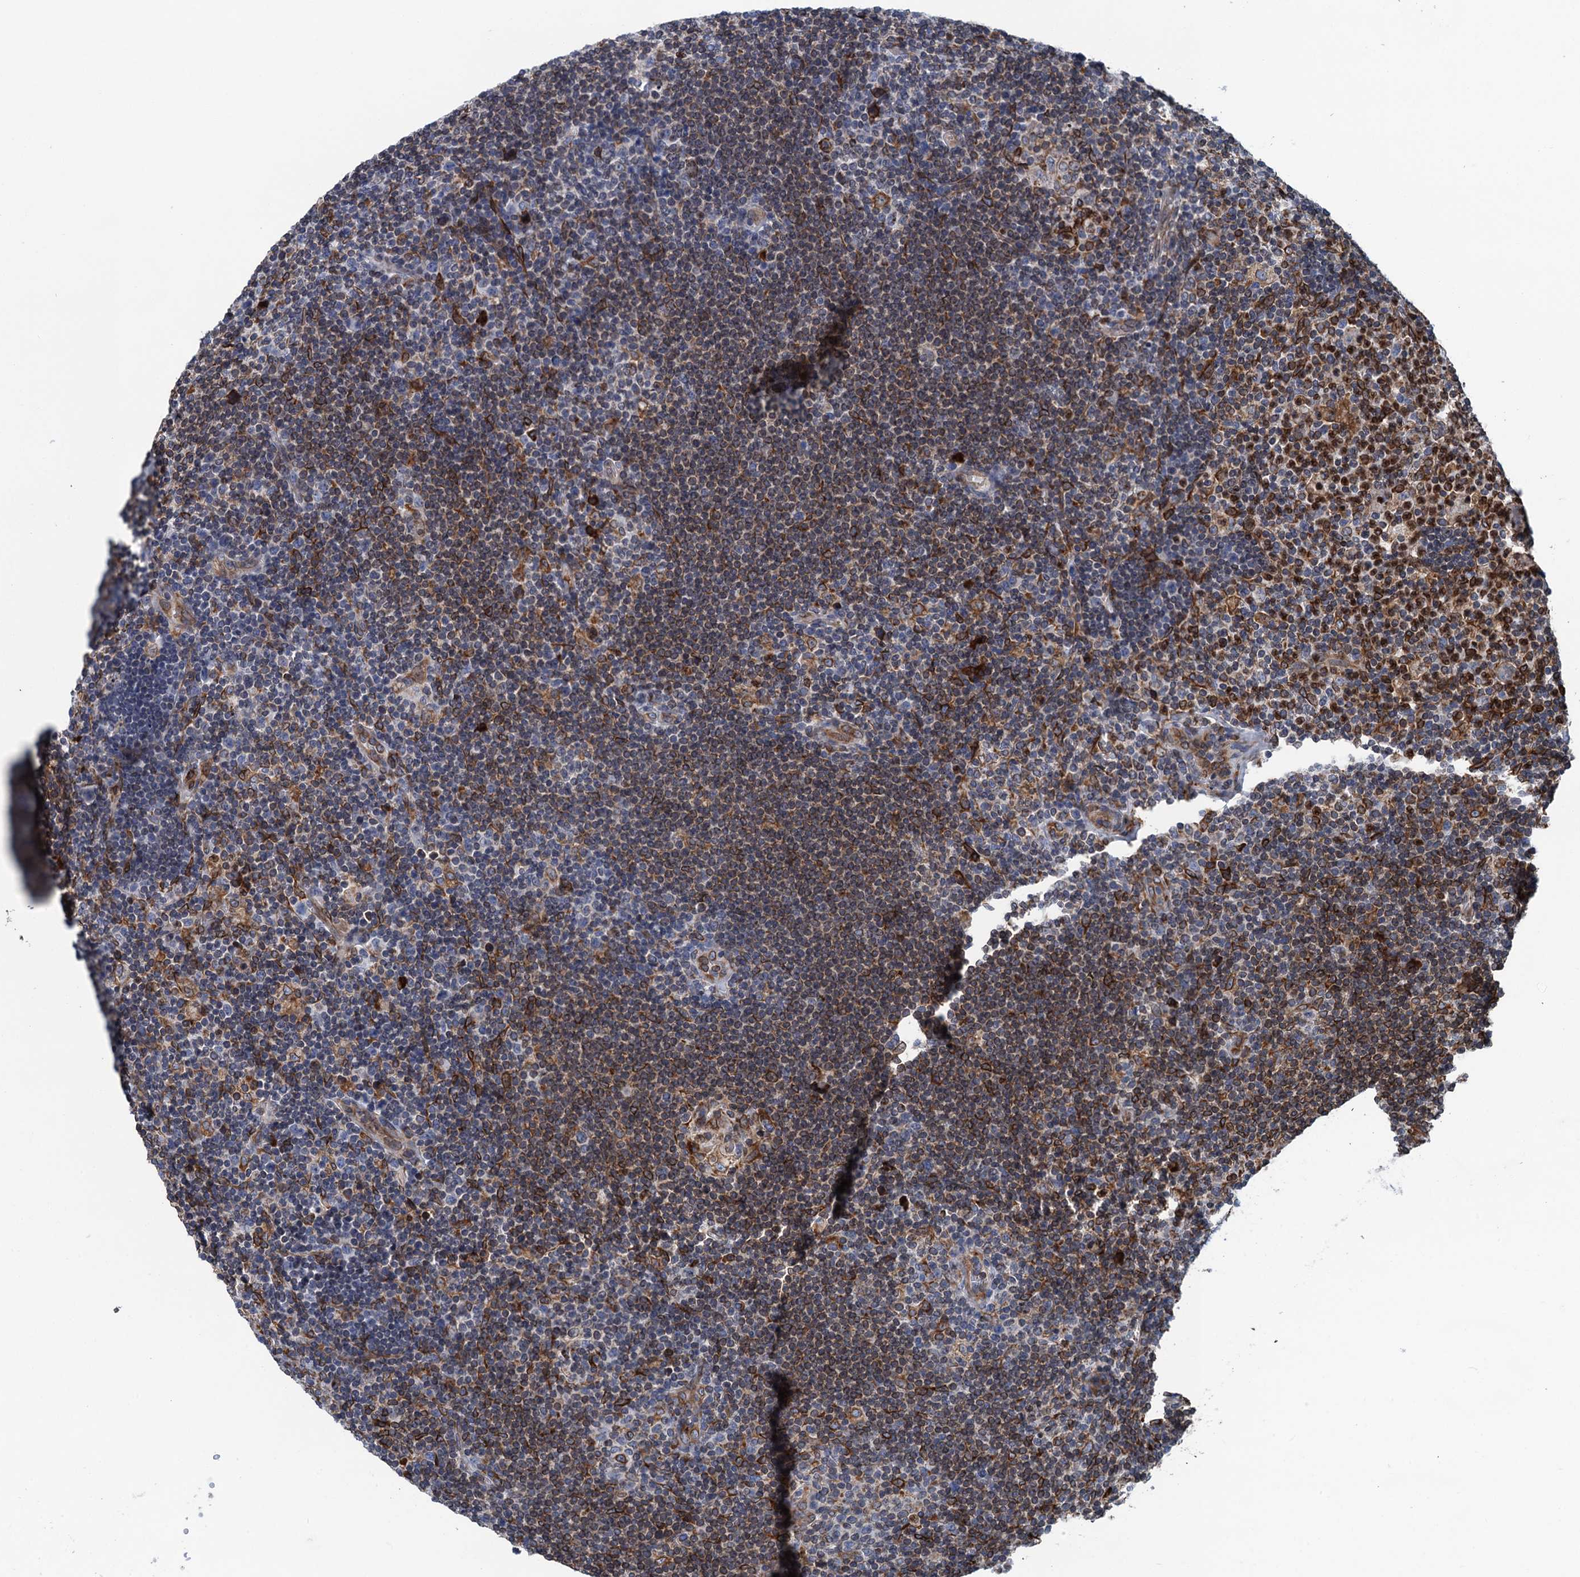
{"staining": {"intensity": "strong", "quantity": ">75%", "location": "cytoplasmic/membranous"}, "tissue": "lymphoma", "cell_type": "Tumor cells", "image_type": "cancer", "snomed": [{"axis": "morphology", "description": "Hodgkin's disease, NOS"}, {"axis": "topography", "description": "Lymph node"}], "caption": "Hodgkin's disease tissue displays strong cytoplasmic/membranous expression in about >75% of tumor cells, visualized by immunohistochemistry.", "gene": "TMEM205", "patient": {"sex": "female", "age": 57}}